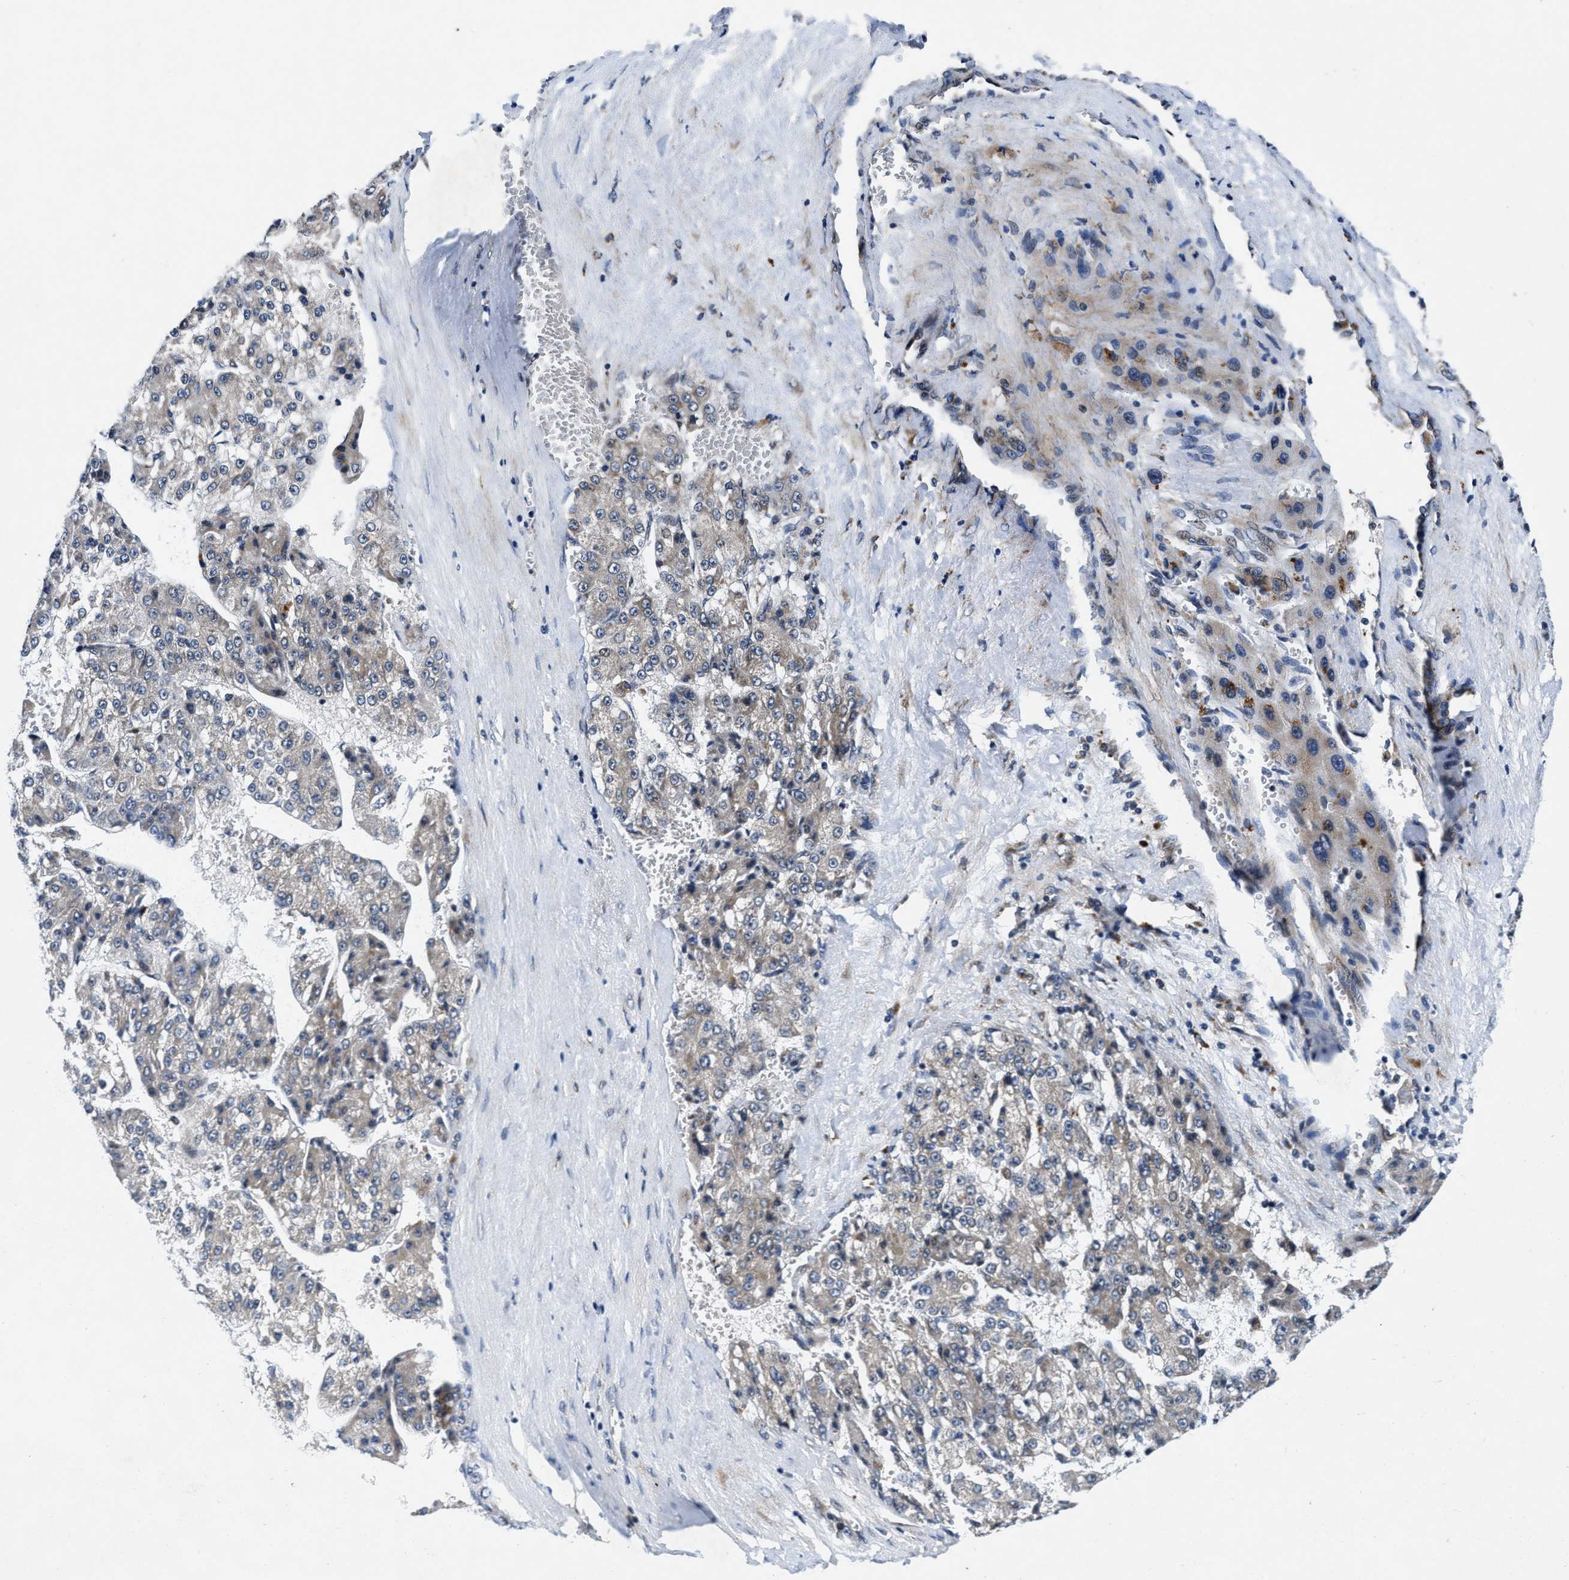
{"staining": {"intensity": "negative", "quantity": "none", "location": "none"}, "tissue": "liver cancer", "cell_type": "Tumor cells", "image_type": "cancer", "snomed": [{"axis": "morphology", "description": "Carcinoma, Hepatocellular, NOS"}, {"axis": "topography", "description": "Liver"}], "caption": "Micrograph shows no significant protein positivity in tumor cells of liver hepatocellular carcinoma.", "gene": "C2orf66", "patient": {"sex": "female", "age": 73}}